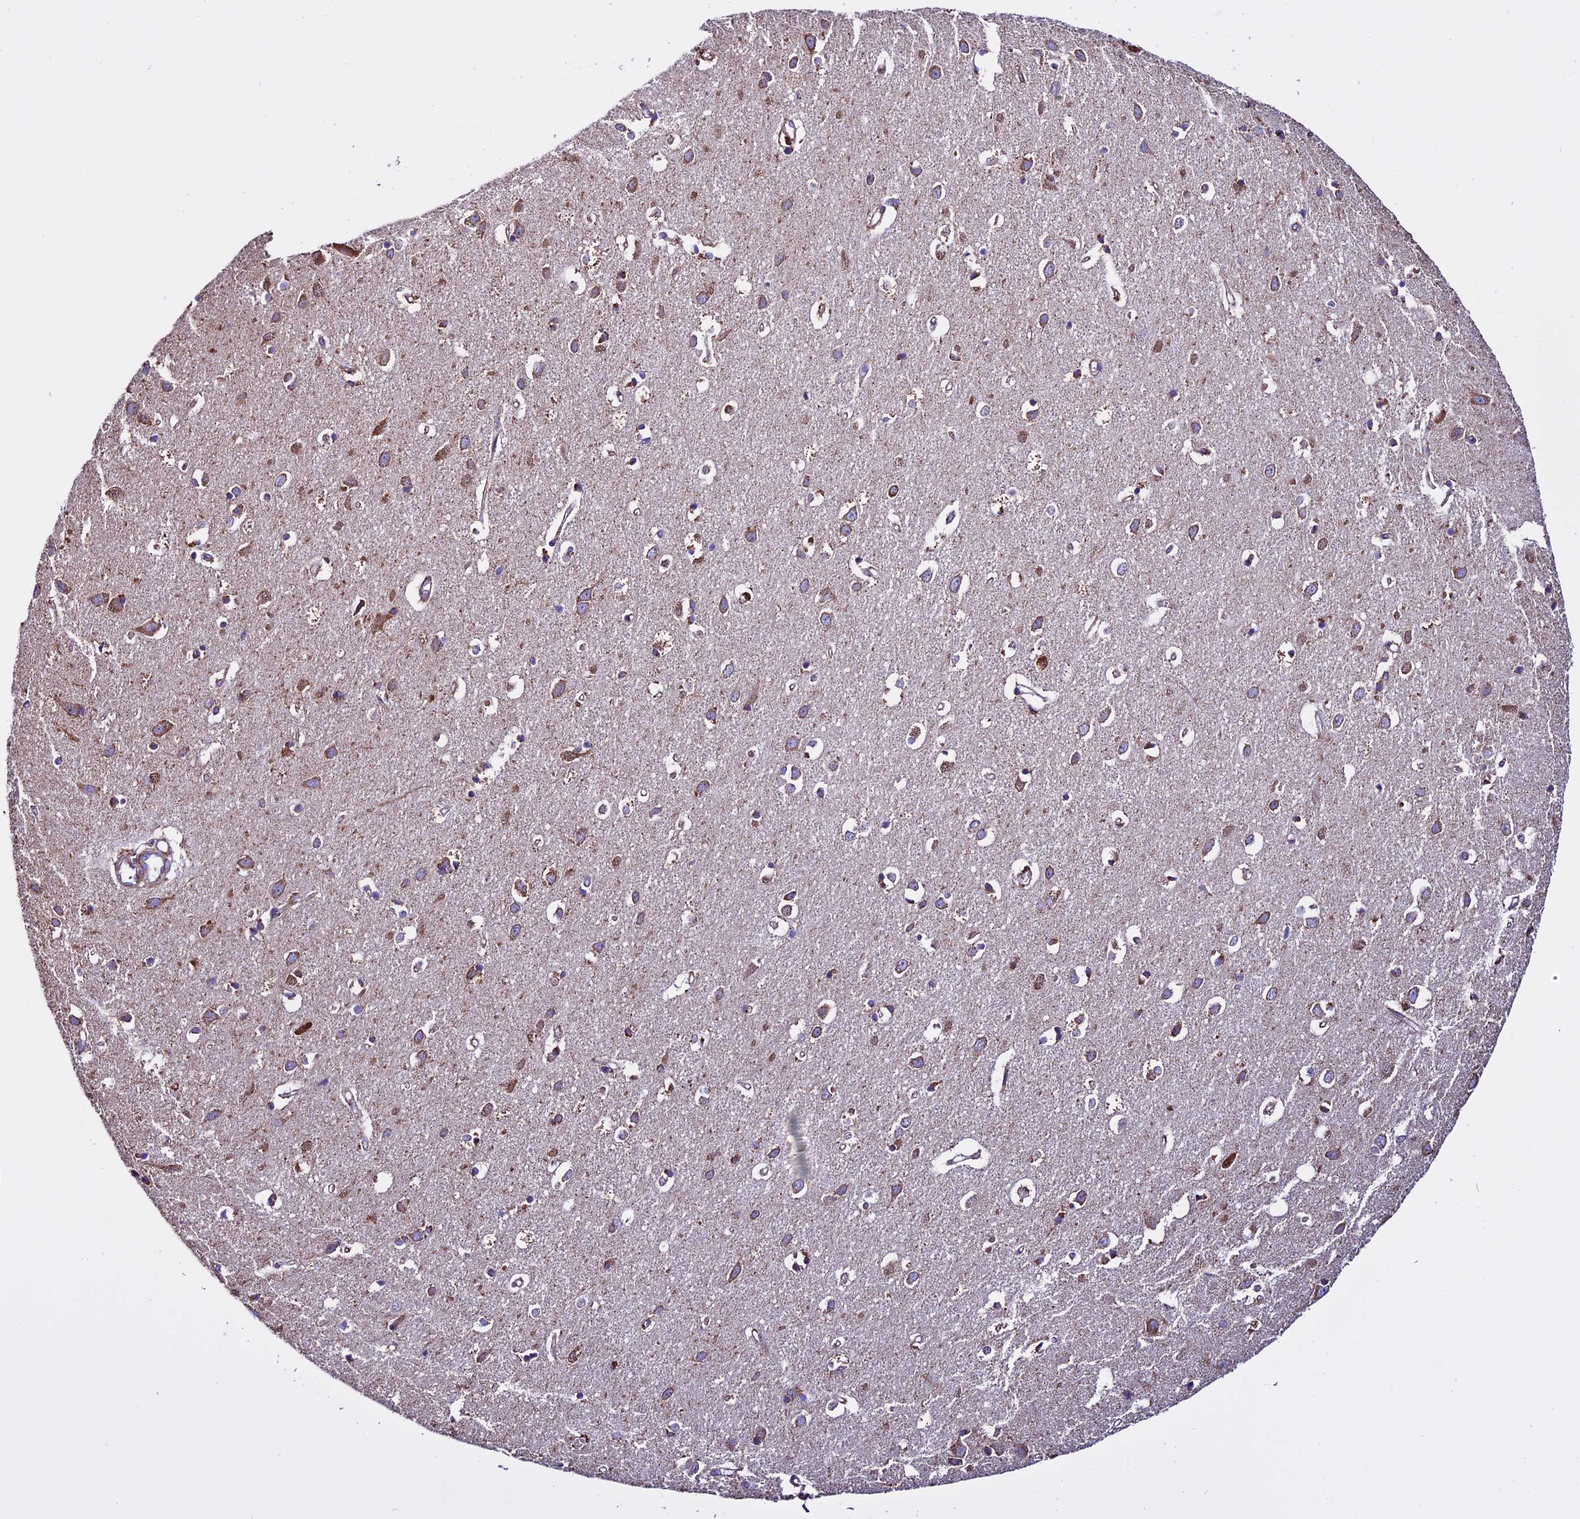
{"staining": {"intensity": "weak", "quantity": "<25%", "location": "cytoplasmic/membranous"}, "tissue": "cerebral cortex", "cell_type": "Endothelial cells", "image_type": "normal", "snomed": [{"axis": "morphology", "description": "Normal tissue, NOS"}, {"axis": "topography", "description": "Cerebral cortex"}], "caption": "Immunohistochemical staining of benign human cerebral cortex reveals no significant positivity in endothelial cells. The staining is performed using DAB brown chromogen with nuclei counter-stained in using hematoxylin.", "gene": "CX3CL1", "patient": {"sex": "female", "age": 64}}